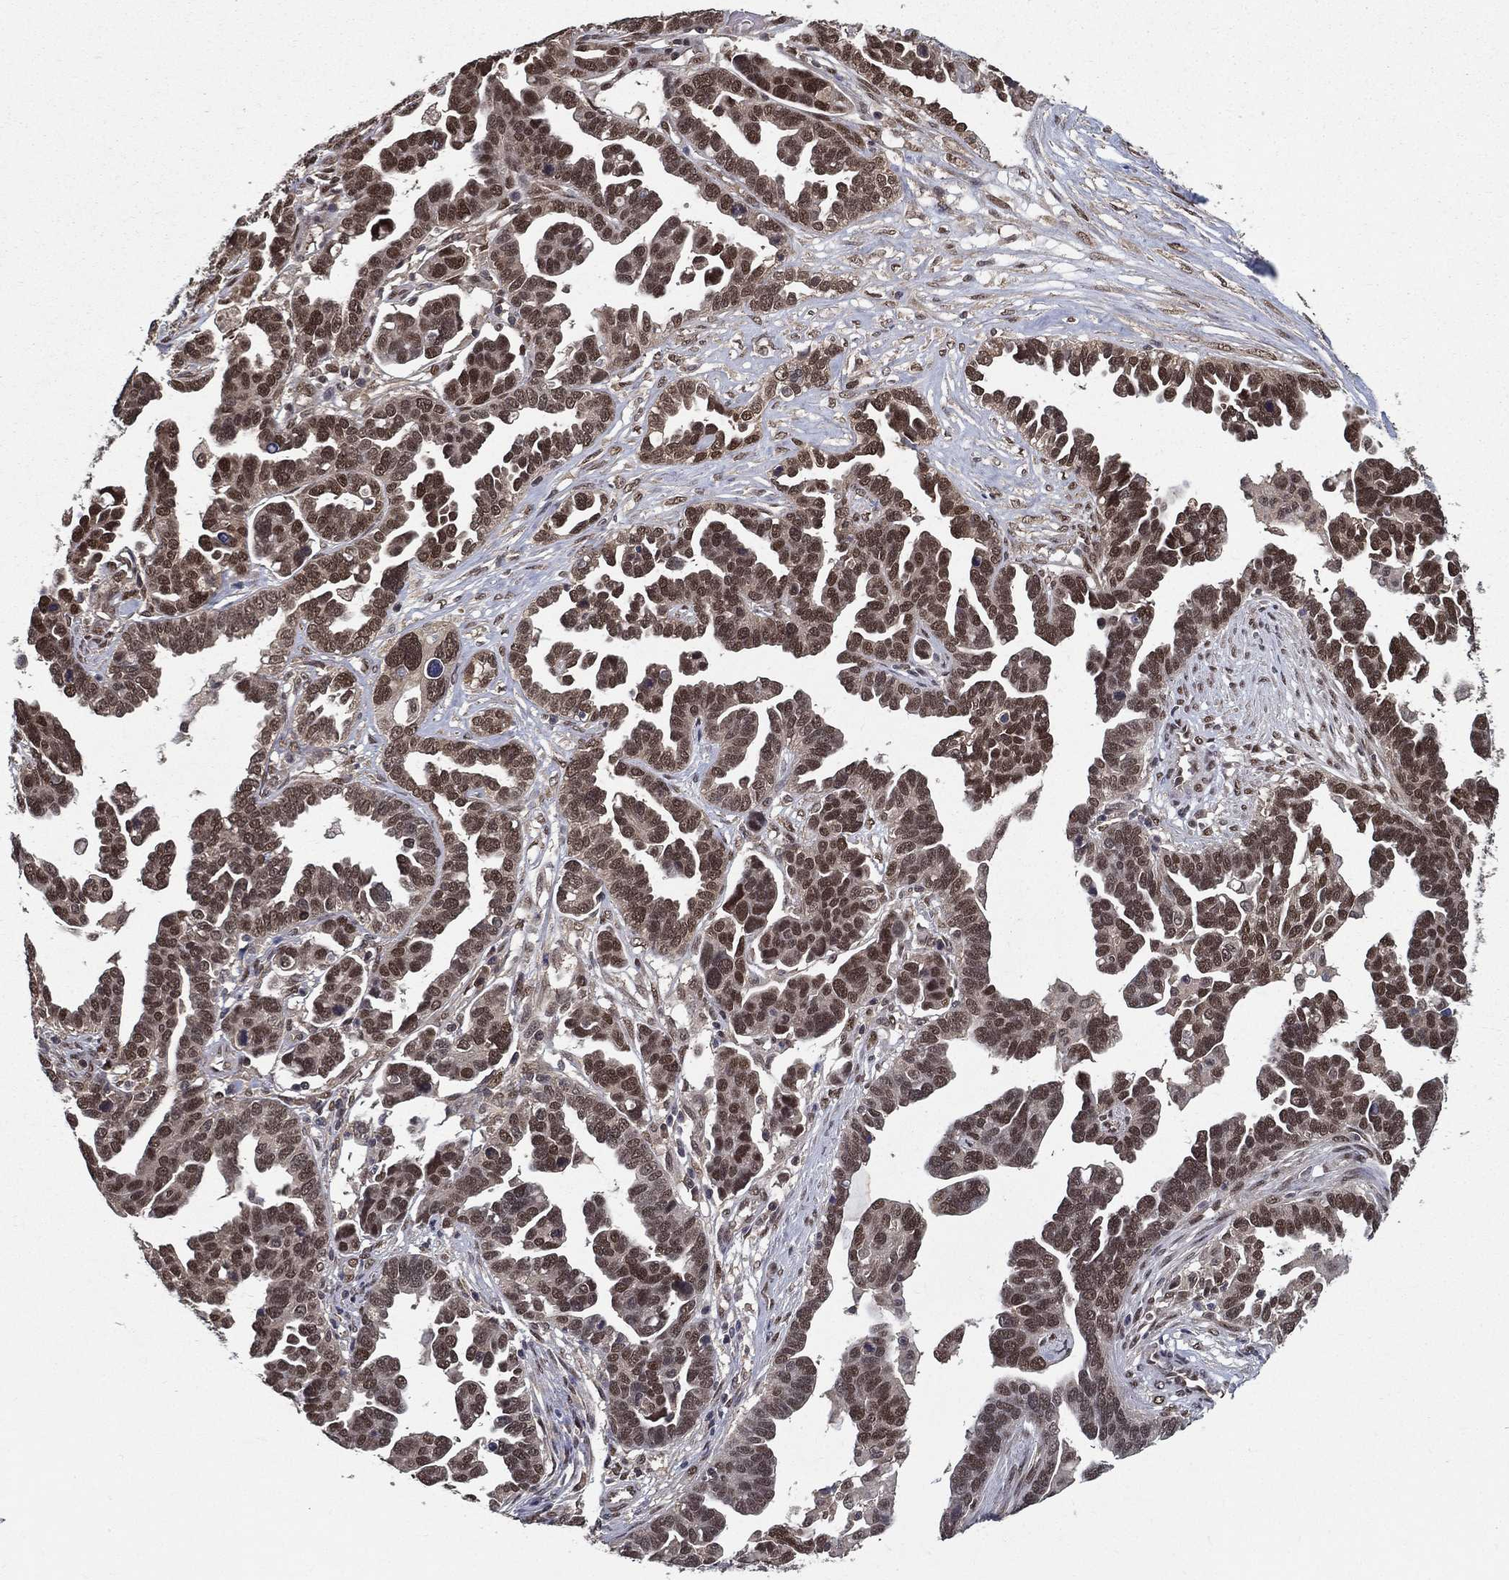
{"staining": {"intensity": "moderate", "quantity": ">75%", "location": "cytoplasmic/membranous,nuclear"}, "tissue": "ovarian cancer", "cell_type": "Tumor cells", "image_type": "cancer", "snomed": [{"axis": "morphology", "description": "Cystadenocarcinoma, serous, NOS"}, {"axis": "topography", "description": "Ovary"}], "caption": "Protein staining displays moderate cytoplasmic/membranous and nuclear positivity in approximately >75% of tumor cells in ovarian serous cystadenocarcinoma. The staining was performed using DAB, with brown indicating positive protein expression. Nuclei are stained blue with hematoxylin.", "gene": "CARM1", "patient": {"sex": "female", "age": 54}}